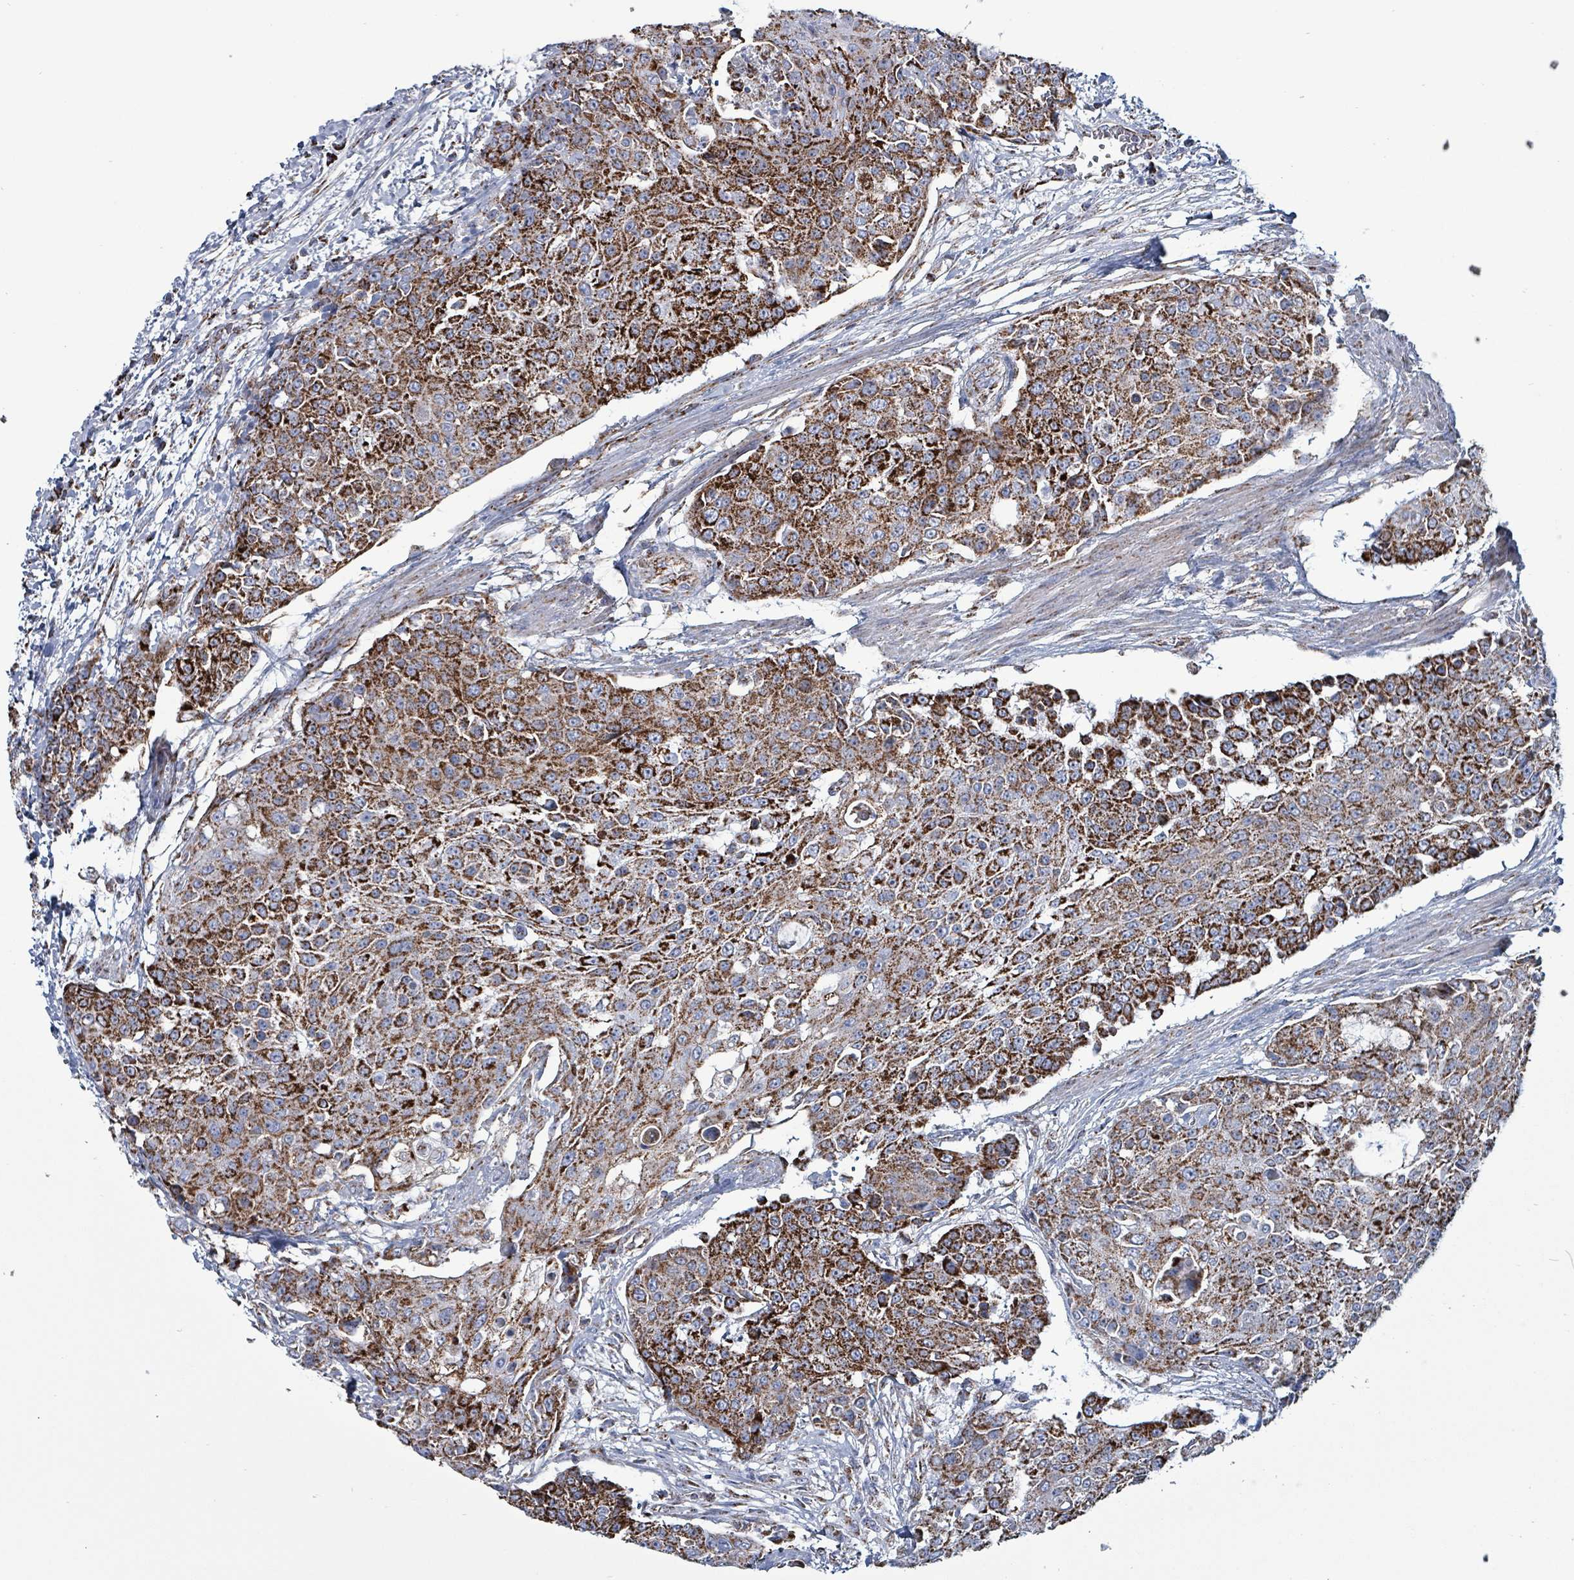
{"staining": {"intensity": "strong", "quantity": ">75%", "location": "cytoplasmic/membranous"}, "tissue": "urothelial cancer", "cell_type": "Tumor cells", "image_type": "cancer", "snomed": [{"axis": "morphology", "description": "Urothelial carcinoma, High grade"}, {"axis": "topography", "description": "Urinary bladder"}], "caption": "Strong cytoplasmic/membranous positivity is identified in about >75% of tumor cells in urothelial cancer.", "gene": "IDH3B", "patient": {"sex": "female", "age": 63}}